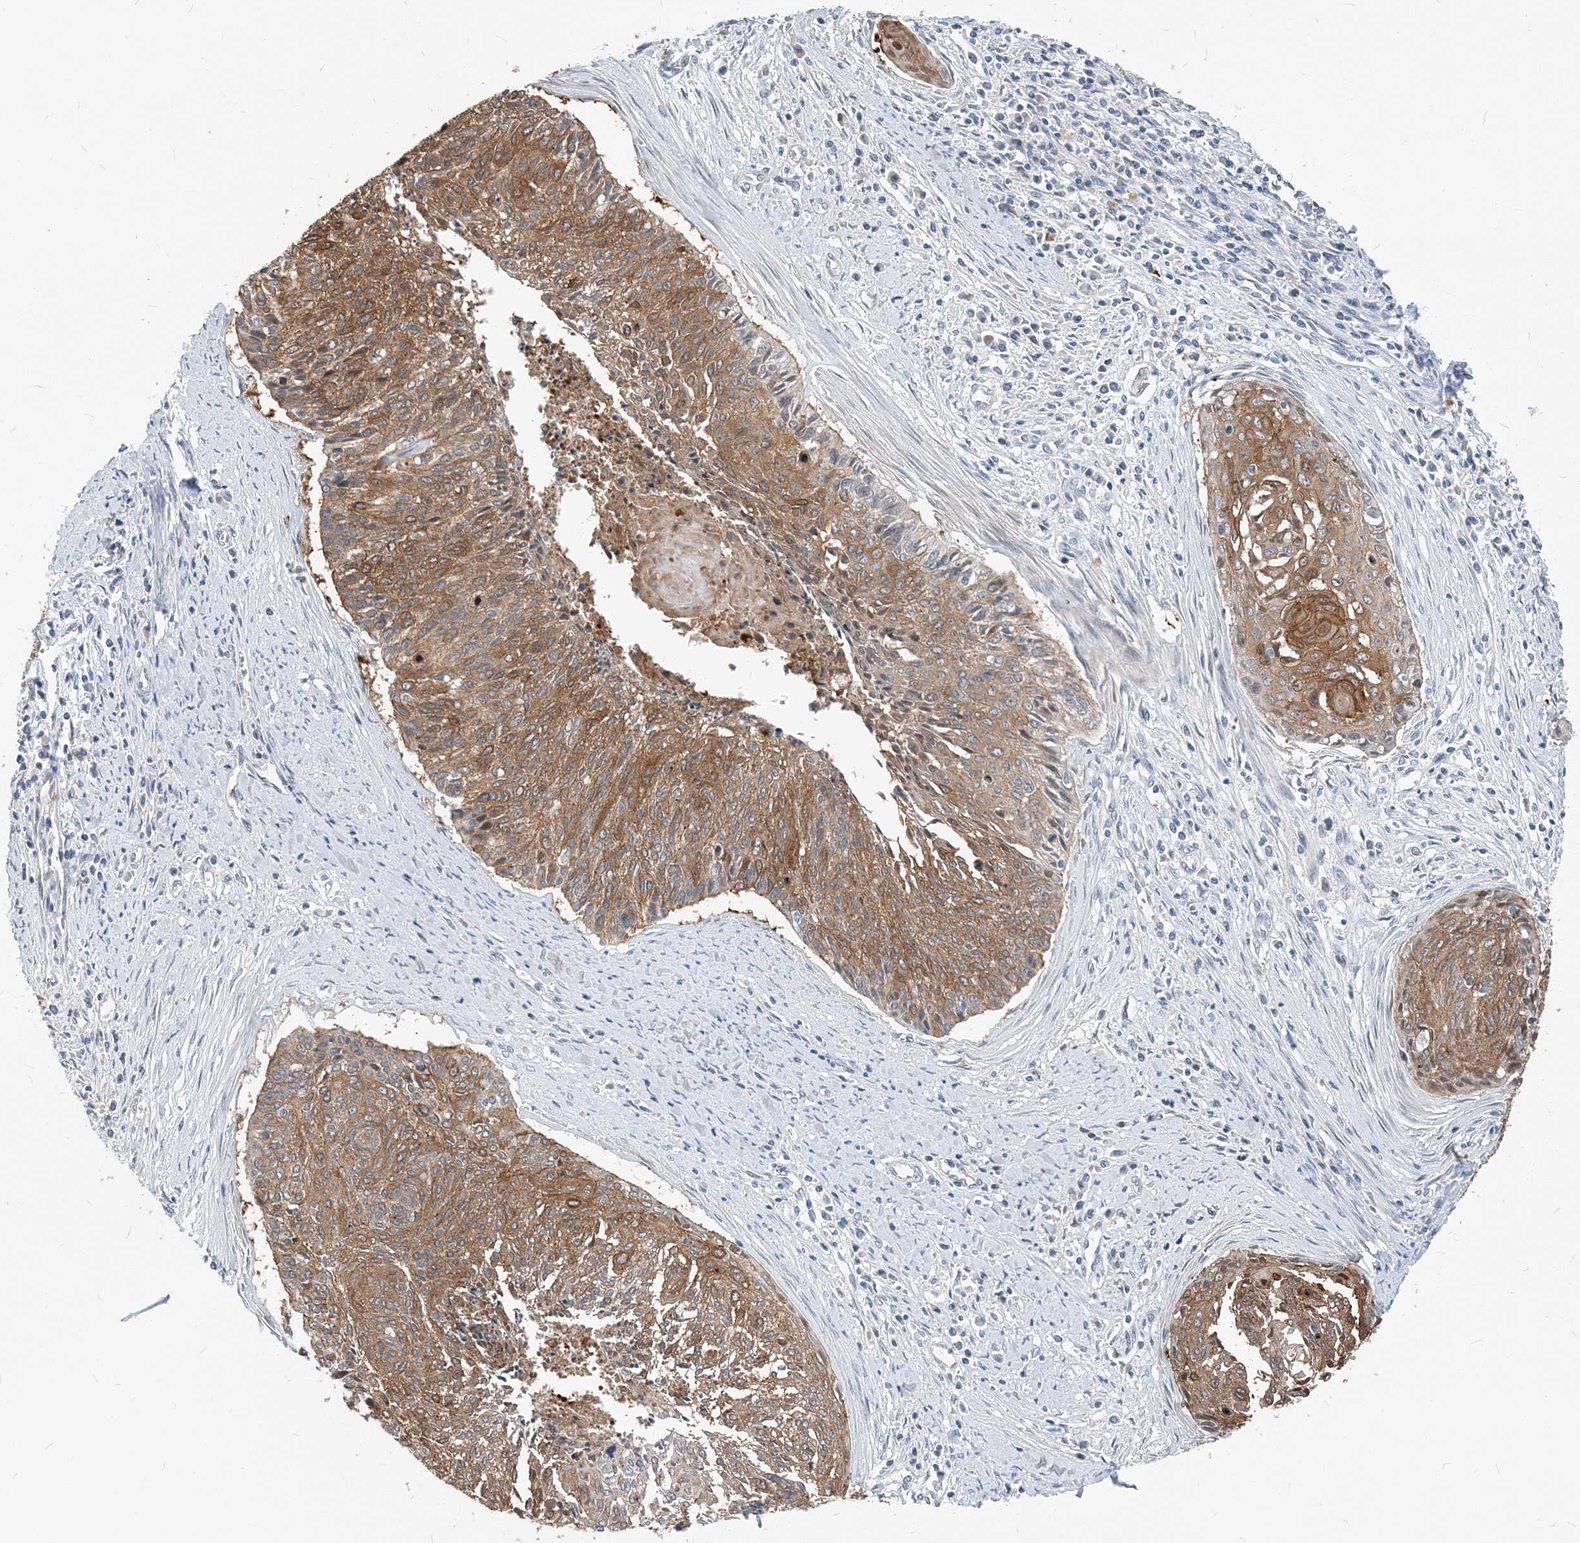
{"staining": {"intensity": "moderate", "quantity": ">75%", "location": "cytoplasmic/membranous"}, "tissue": "cervical cancer", "cell_type": "Tumor cells", "image_type": "cancer", "snomed": [{"axis": "morphology", "description": "Squamous cell carcinoma, NOS"}, {"axis": "topography", "description": "Cervix"}], "caption": "Brown immunohistochemical staining in human cervical cancer (squamous cell carcinoma) displays moderate cytoplasmic/membranous positivity in approximately >75% of tumor cells.", "gene": "NCOA7", "patient": {"sex": "female", "age": 55}}